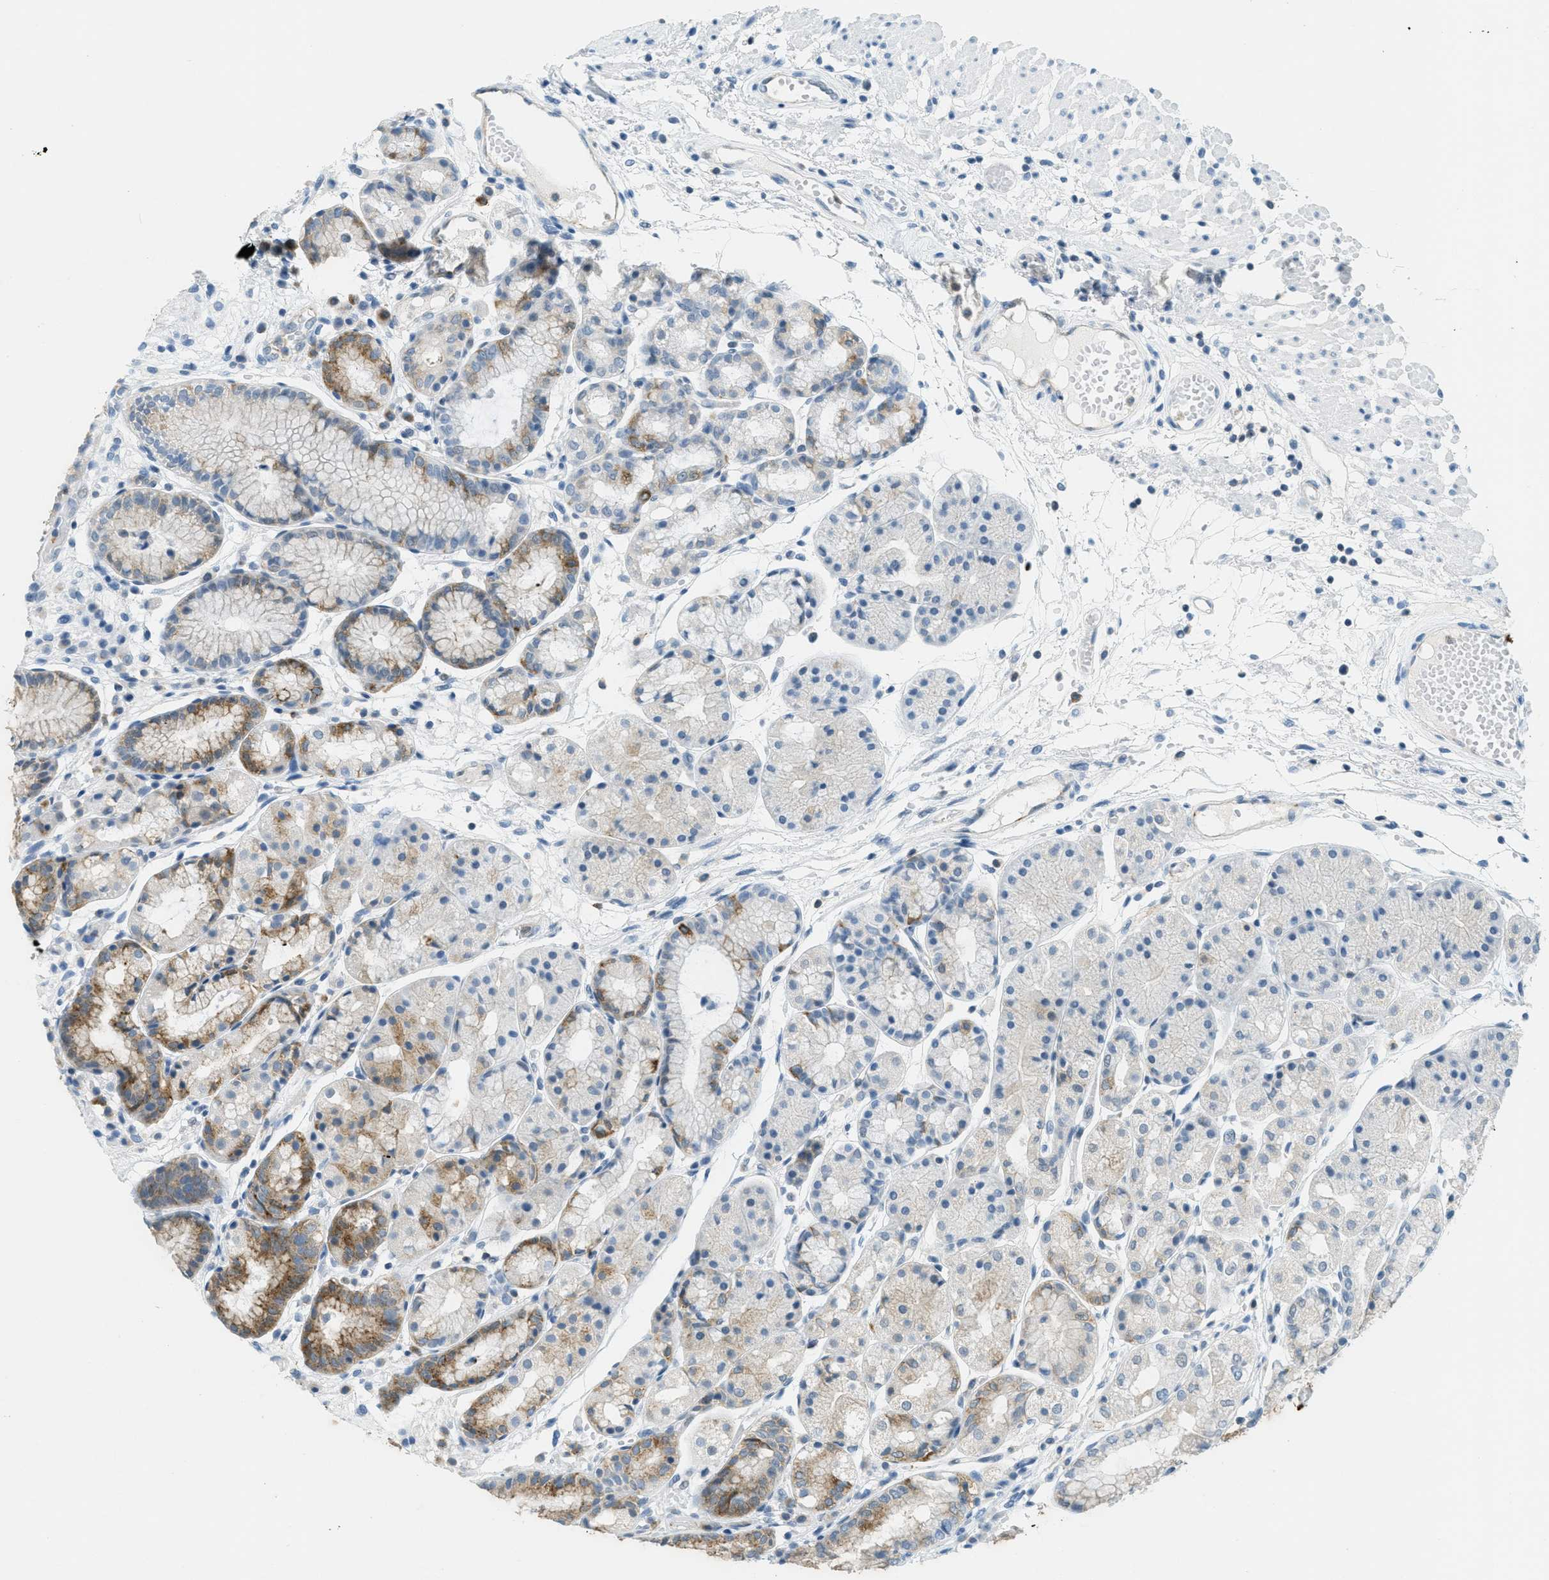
{"staining": {"intensity": "moderate", "quantity": "<25%", "location": "cytoplasmic/membranous"}, "tissue": "stomach", "cell_type": "Glandular cells", "image_type": "normal", "snomed": [{"axis": "morphology", "description": "Normal tissue, NOS"}, {"axis": "topography", "description": "Stomach, upper"}], "caption": "IHC of normal stomach demonstrates low levels of moderate cytoplasmic/membranous positivity in approximately <25% of glandular cells. The protein of interest is stained brown, and the nuclei are stained in blue (DAB IHC with brightfield microscopy, high magnification).", "gene": "FYN", "patient": {"sex": "male", "age": 72}}